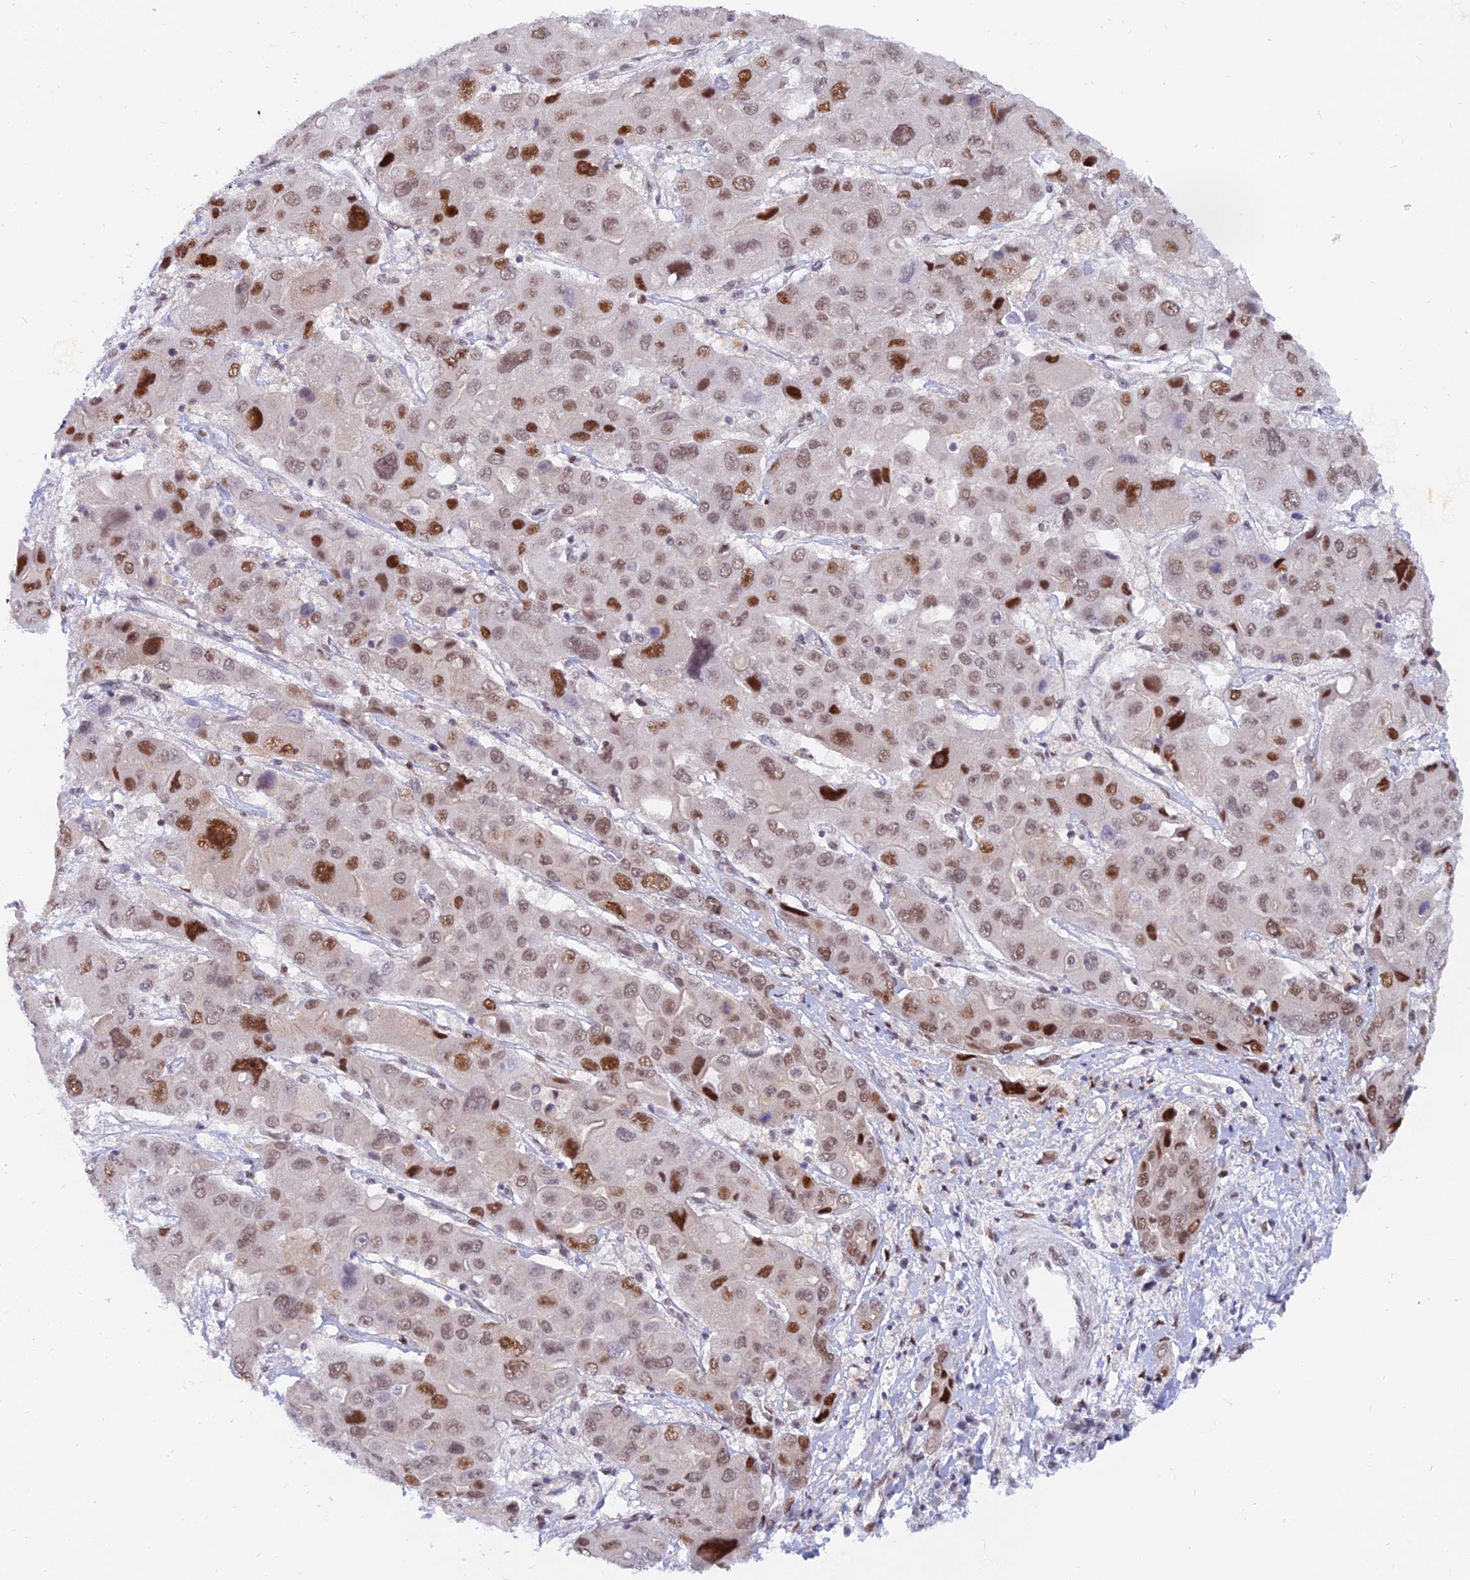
{"staining": {"intensity": "moderate", "quantity": ">75%", "location": "nuclear"}, "tissue": "liver cancer", "cell_type": "Tumor cells", "image_type": "cancer", "snomed": [{"axis": "morphology", "description": "Cholangiocarcinoma"}, {"axis": "topography", "description": "Liver"}], "caption": "The immunohistochemical stain highlights moderate nuclear expression in tumor cells of liver cancer (cholangiocarcinoma) tissue. The staining is performed using DAB (3,3'-diaminobenzidine) brown chromogen to label protein expression. The nuclei are counter-stained blue using hematoxylin.", "gene": "DPY30", "patient": {"sex": "male", "age": 67}}